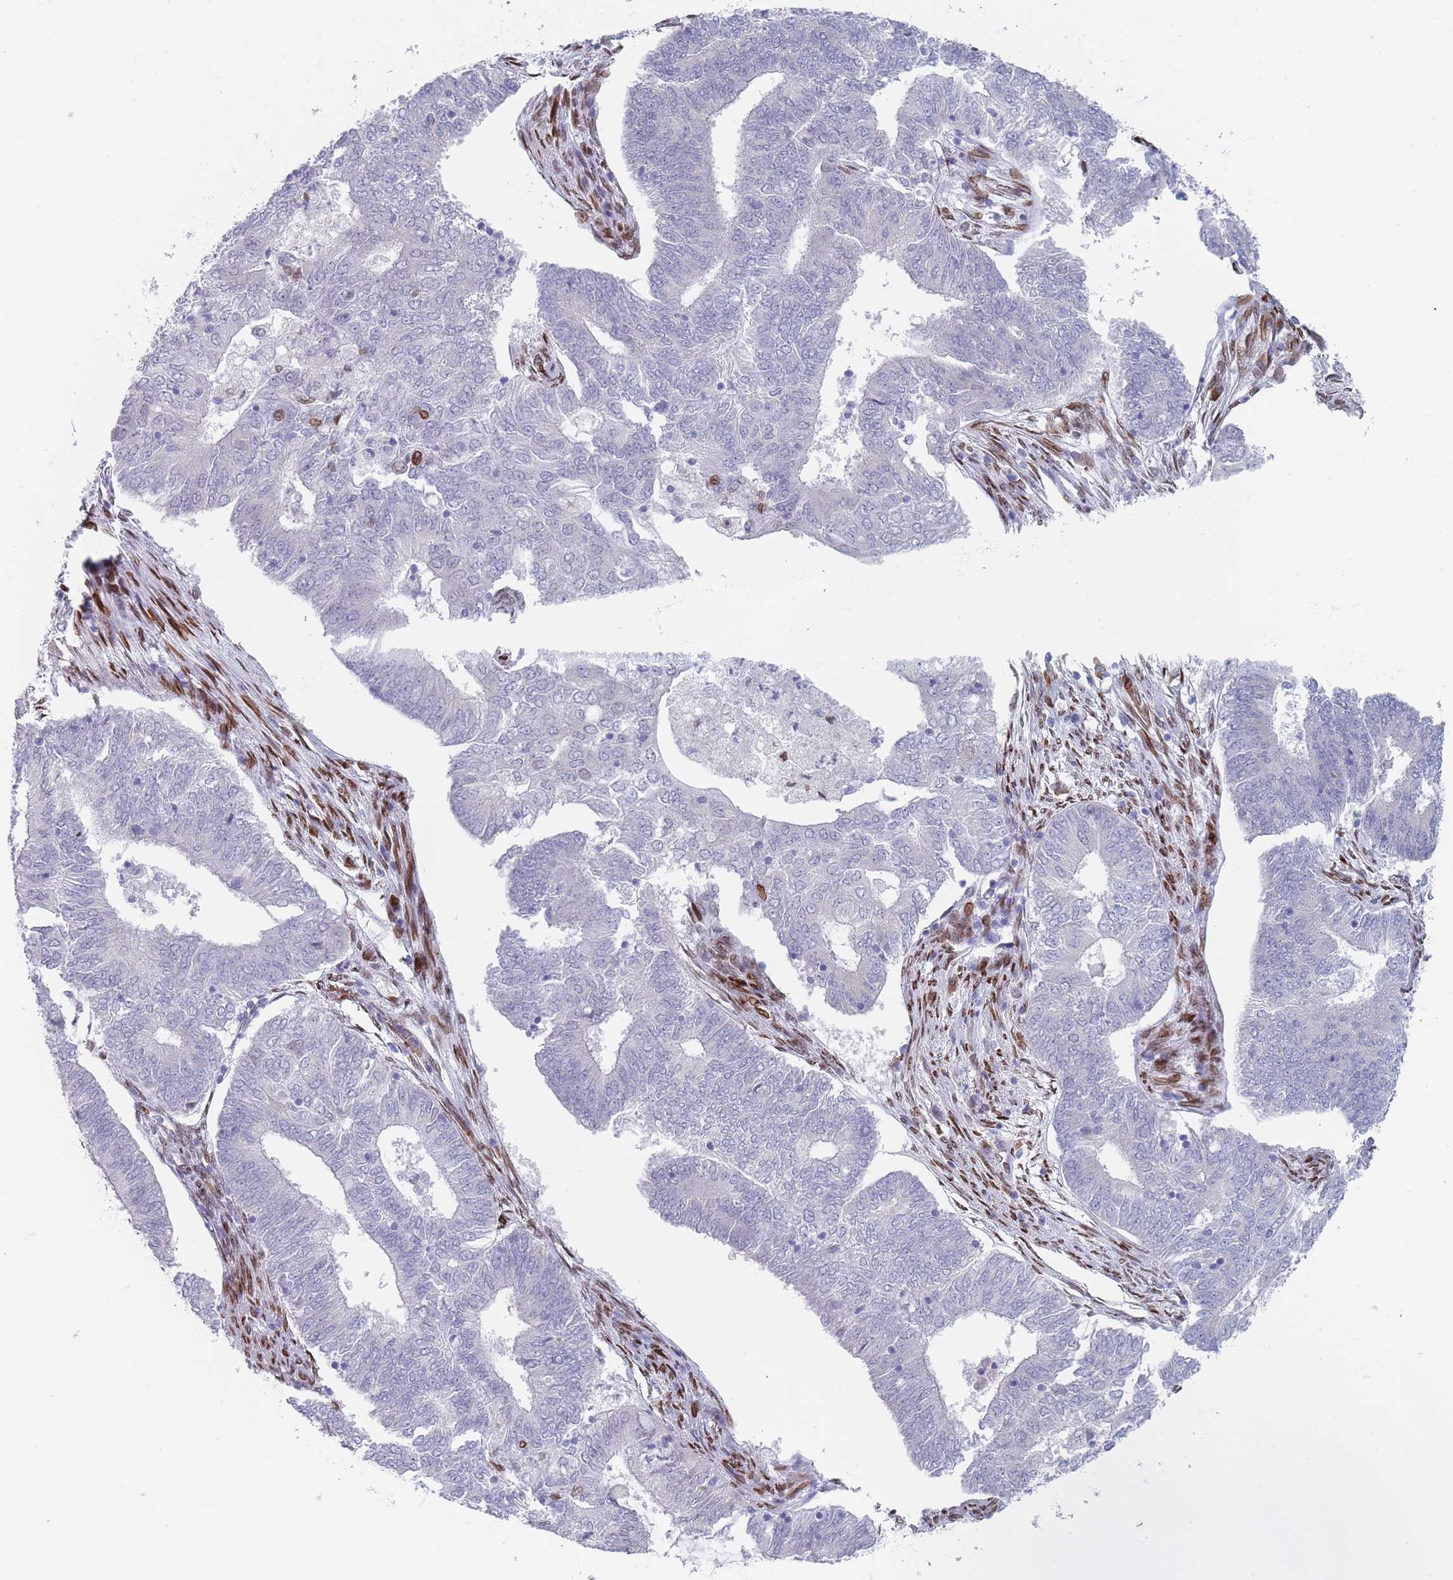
{"staining": {"intensity": "negative", "quantity": "none", "location": "none"}, "tissue": "endometrial cancer", "cell_type": "Tumor cells", "image_type": "cancer", "snomed": [{"axis": "morphology", "description": "Adenocarcinoma, NOS"}, {"axis": "topography", "description": "Endometrium"}], "caption": "DAB immunohistochemical staining of endometrial cancer (adenocarcinoma) reveals no significant expression in tumor cells.", "gene": "ZBTB1", "patient": {"sex": "female", "age": 62}}